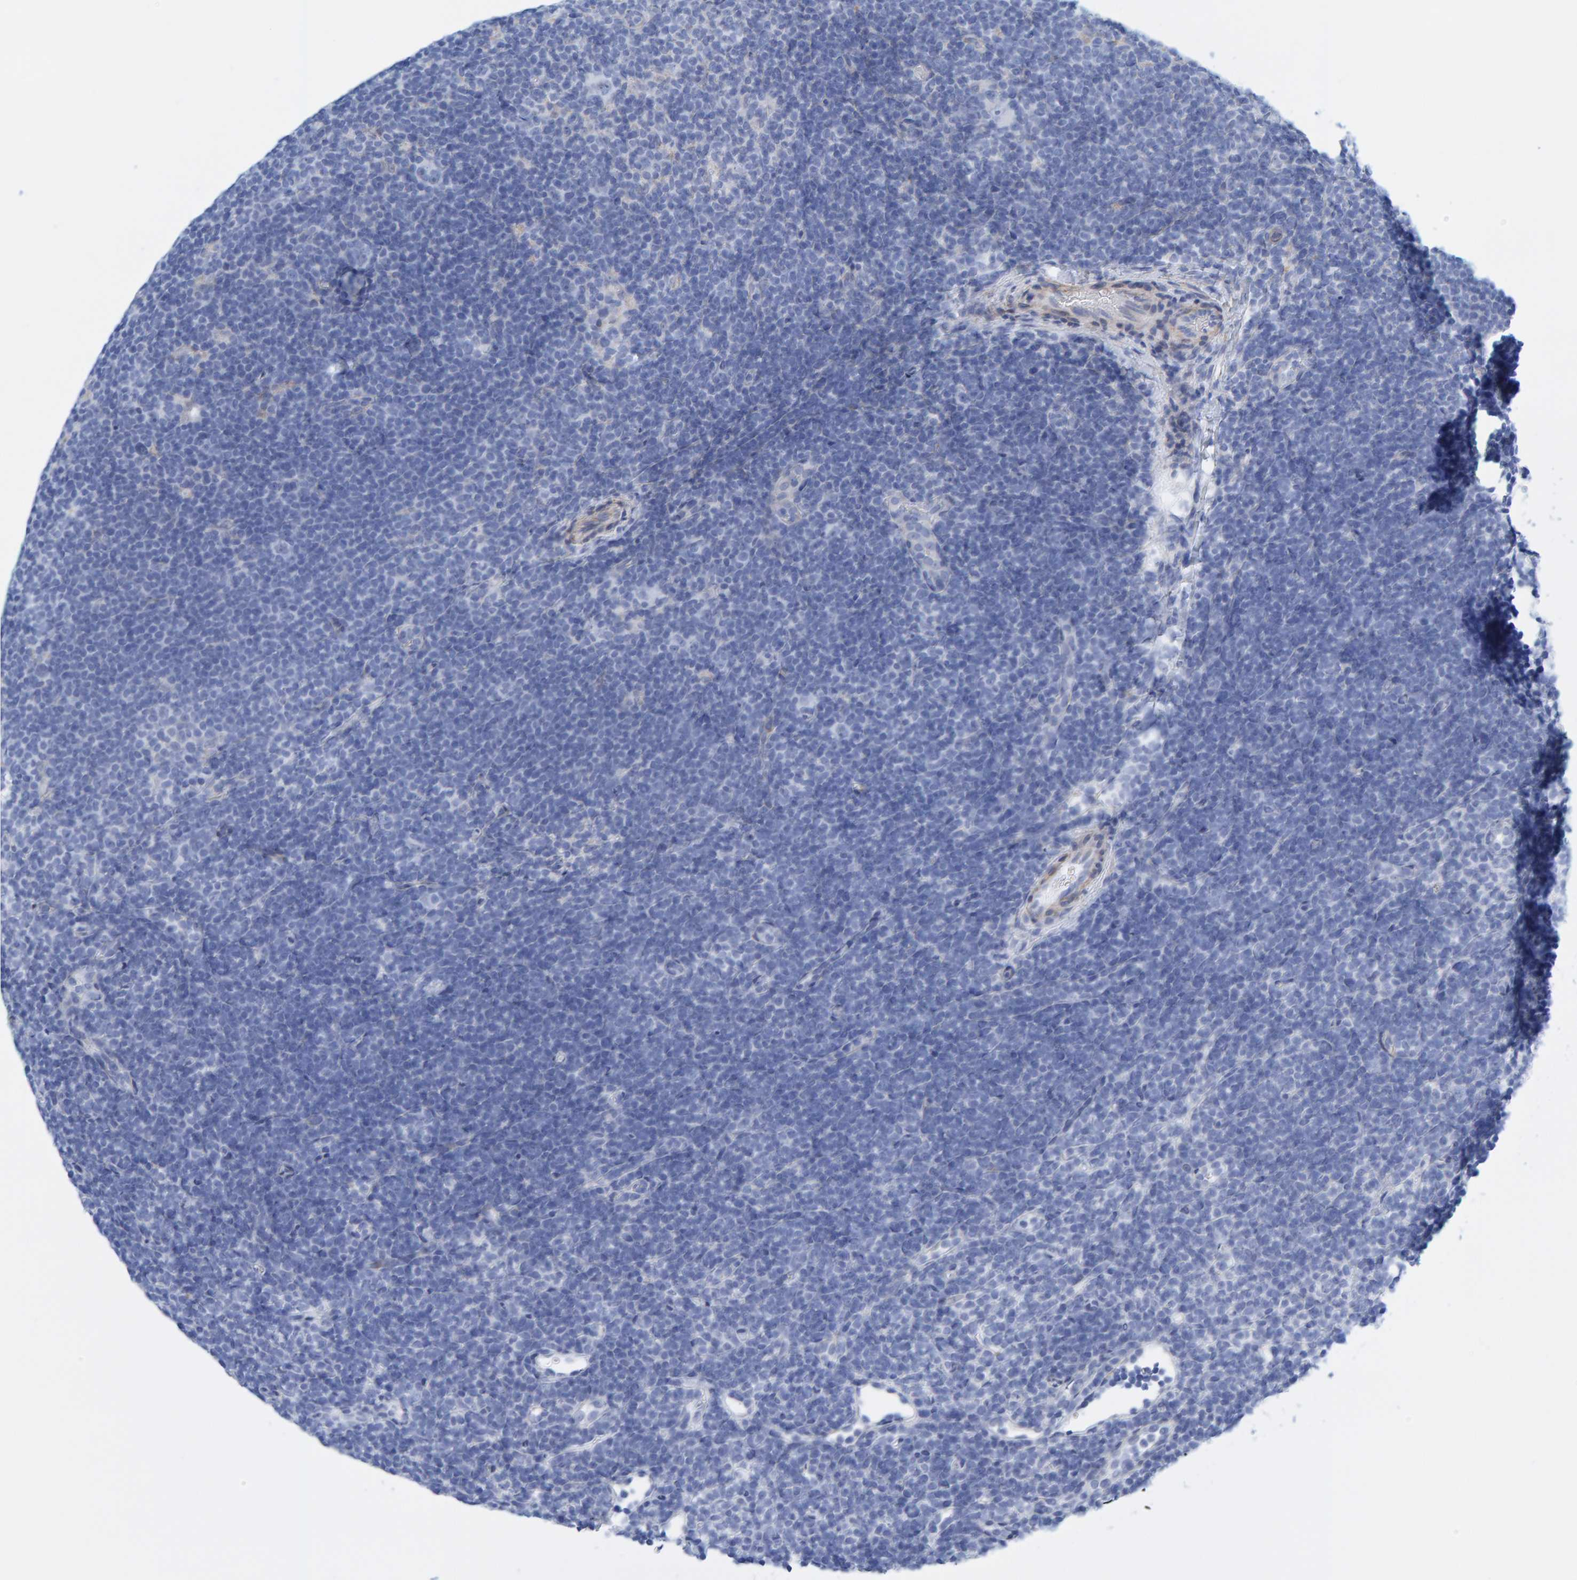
{"staining": {"intensity": "negative", "quantity": "none", "location": "none"}, "tissue": "lymphoma", "cell_type": "Tumor cells", "image_type": "cancer", "snomed": [{"axis": "morphology", "description": "Hodgkin's disease, NOS"}, {"axis": "topography", "description": "Lymph node"}], "caption": "Immunohistochemistry (IHC) micrograph of neoplastic tissue: lymphoma stained with DAB reveals no significant protein expression in tumor cells.", "gene": "MAP1B", "patient": {"sex": "female", "age": 57}}